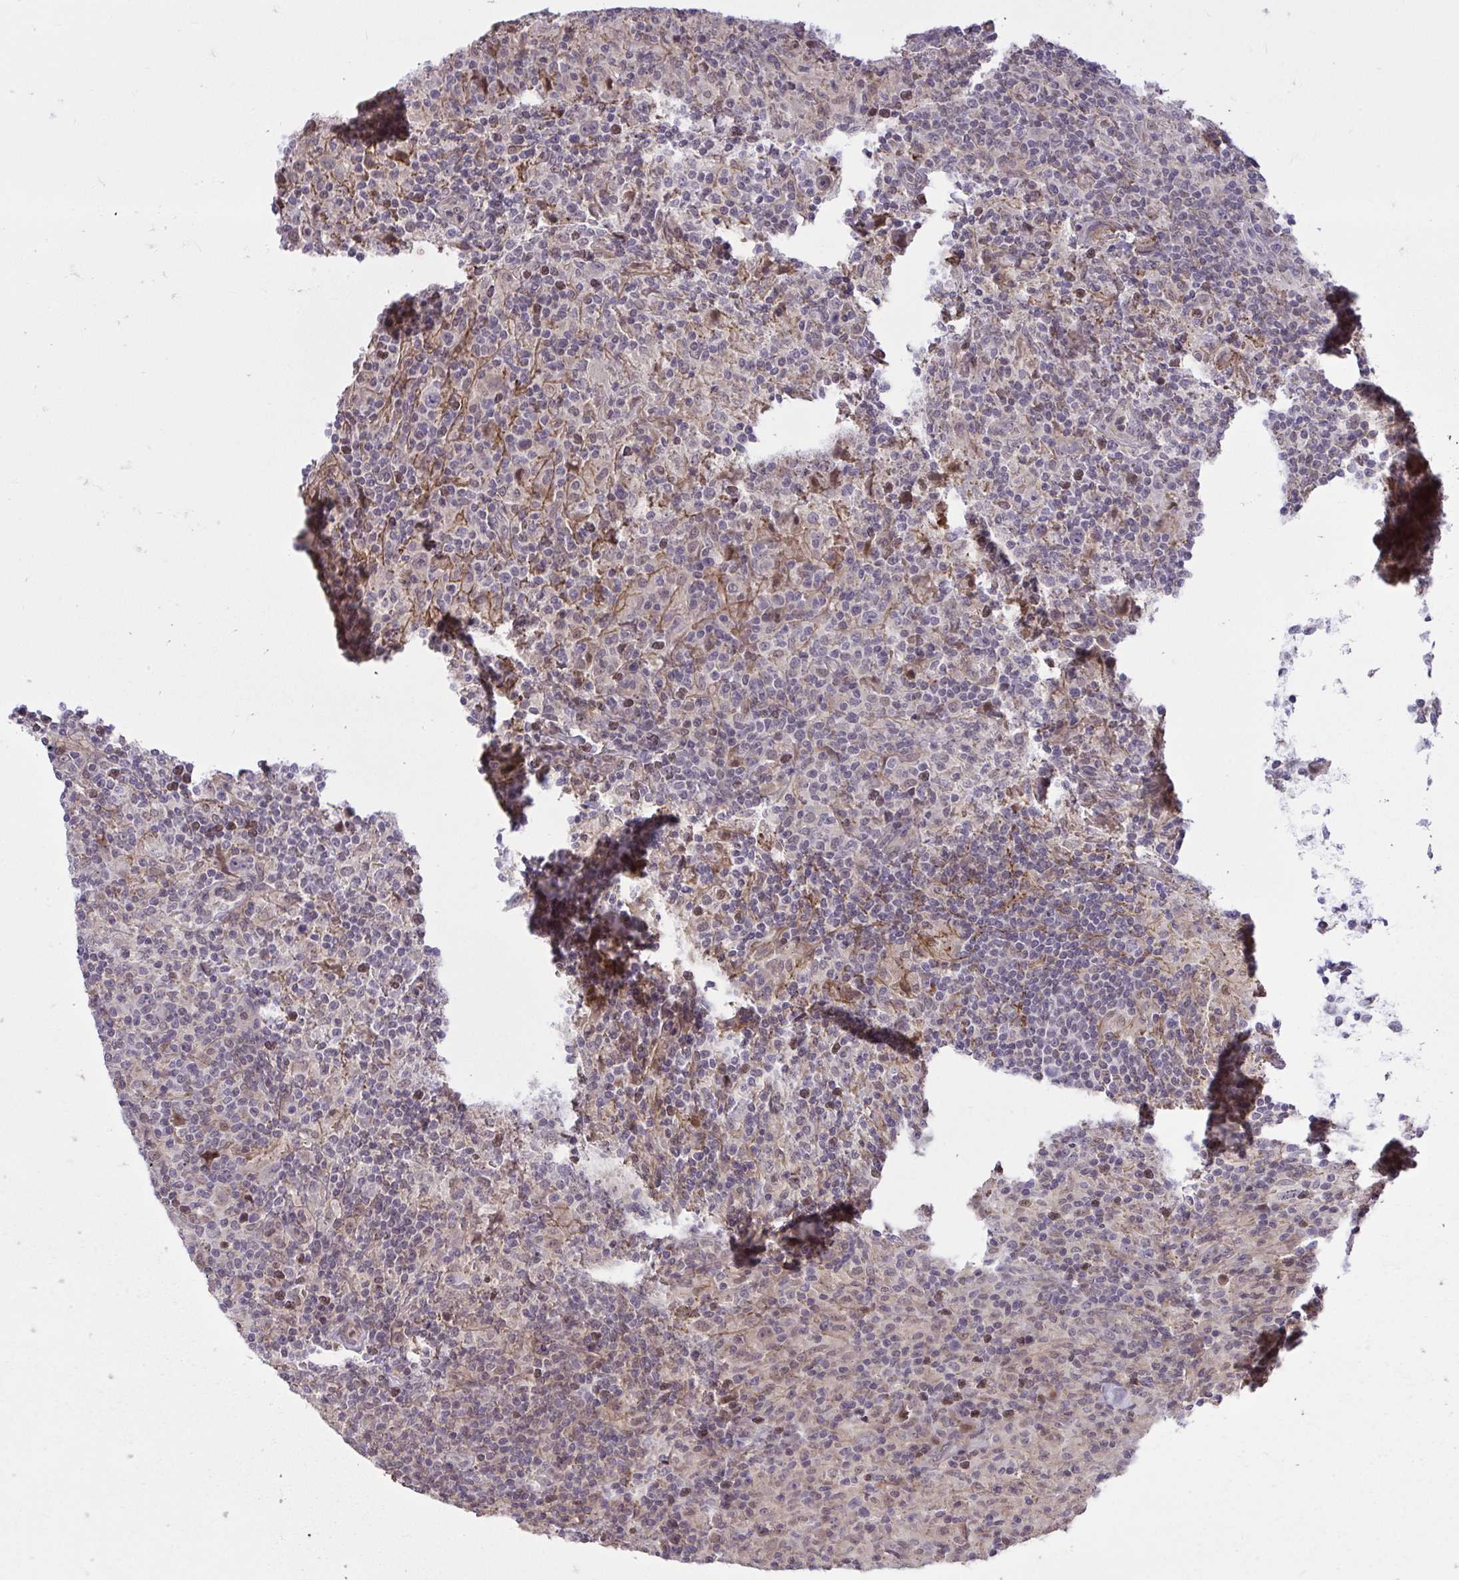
{"staining": {"intensity": "negative", "quantity": "none", "location": "none"}, "tissue": "lymphoma", "cell_type": "Tumor cells", "image_type": "cancer", "snomed": [{"axis": "morphology", "description": "Hodgkin's disease, NOS"}, {"axis": "topography", "description": "Lymph node"}], "caption": "Immunohistochemistry (IHC) micrograph of neoplastic tissue: lymphoma stained with DAB (3,3'-diaminobenzidine) displays no significant protein staining in tumor cells.", "gene": "ZSCAN9", "patient": {"sex": "male", "age": 70}}